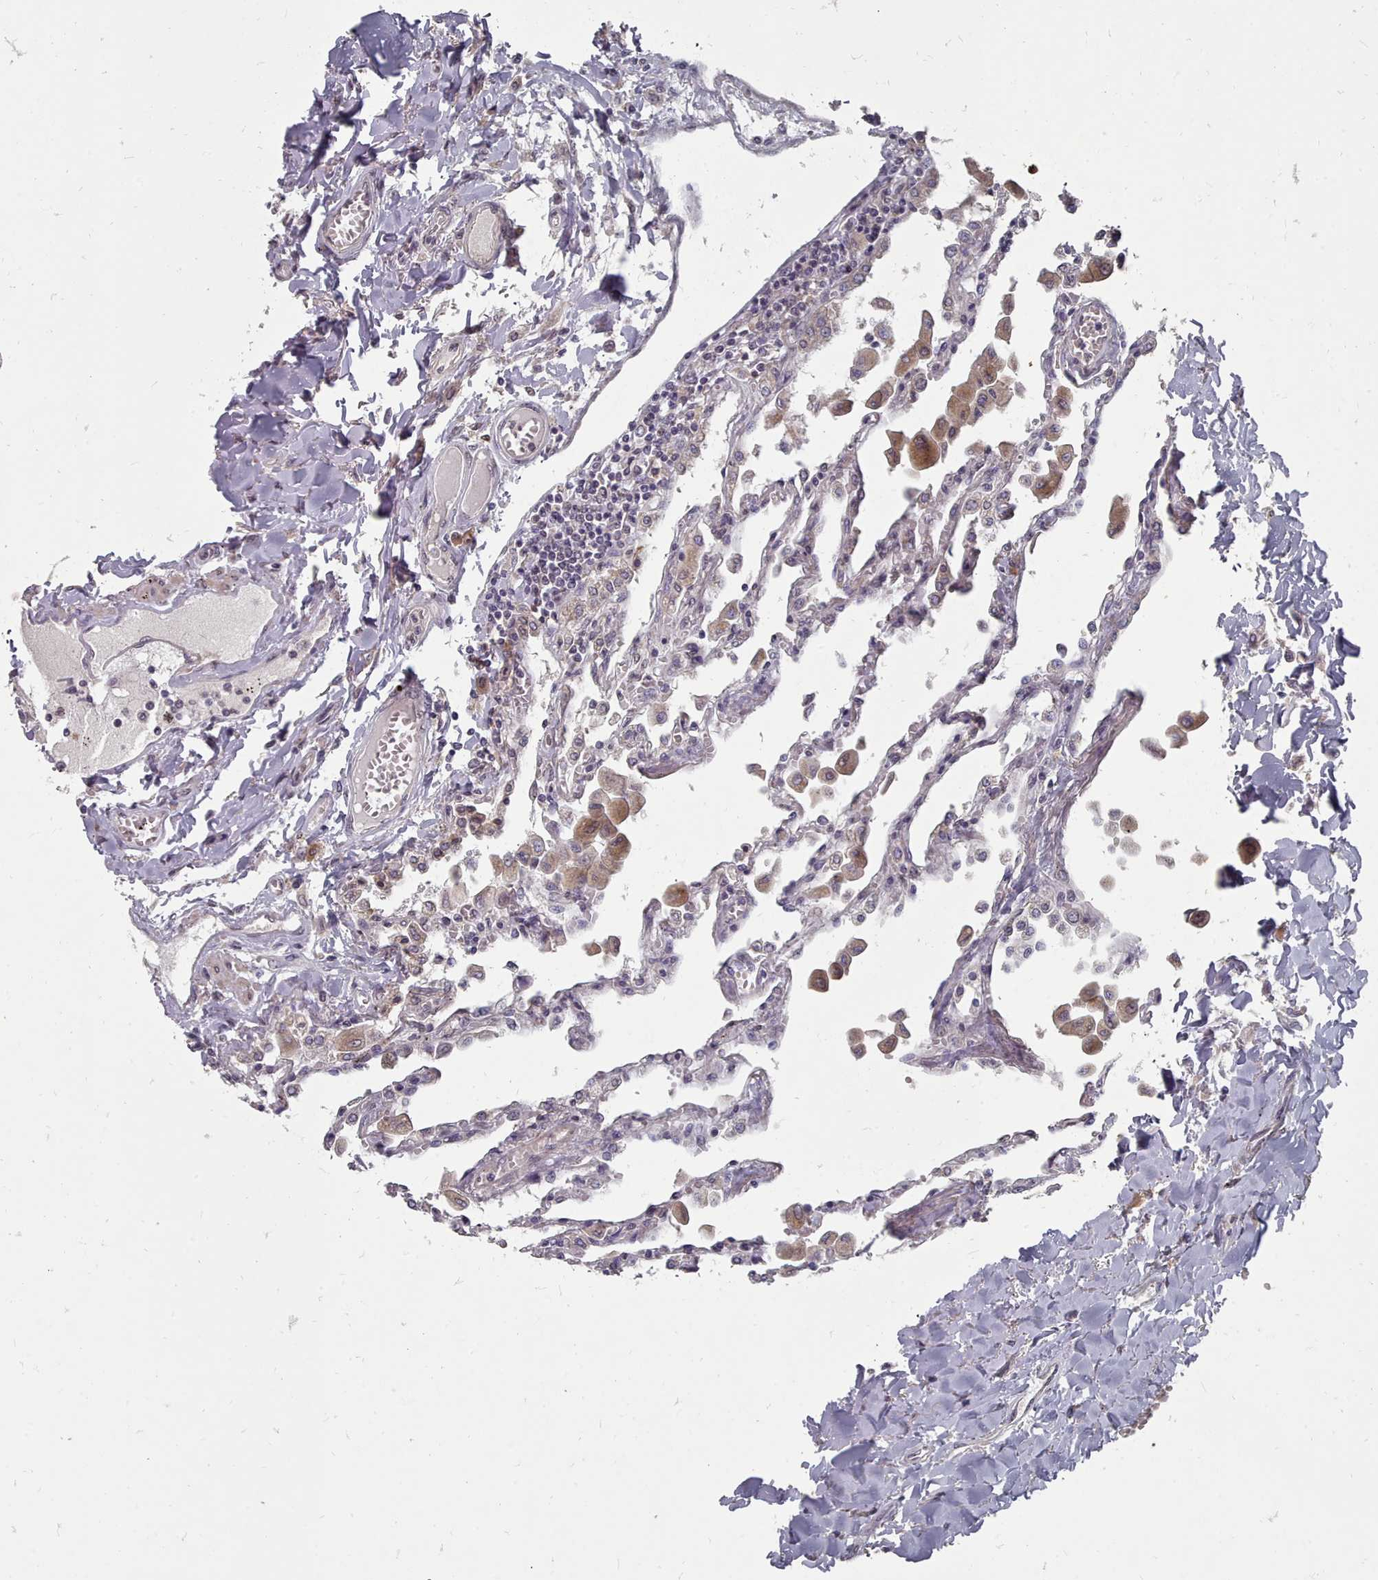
{"staining": {"intensity": "negative", "quantity": "none", "location": "none"}, "tissue": "lung", "cell_type": "Alveolar cells", "image_type": "normal", "snomed": [{"axis": "morphology", "description": "Normal tissue, NOS"}, {"axis": "topography", "description": "Bronchus"}, {"axis": "topography", "description": "Lung"}], "caption": "Immunohistochemical staining of benign lung shows no significant staining in alveolar cells. Brightfield microscopy of immunohistochemistry (IHC) stained with DAB (3,3'-diaminobenzidine) (brown) and hematoxylin (blue), captured at high magnification.", "gene": "ACKR3", "patient": {"sex": "female", "age": 49}}